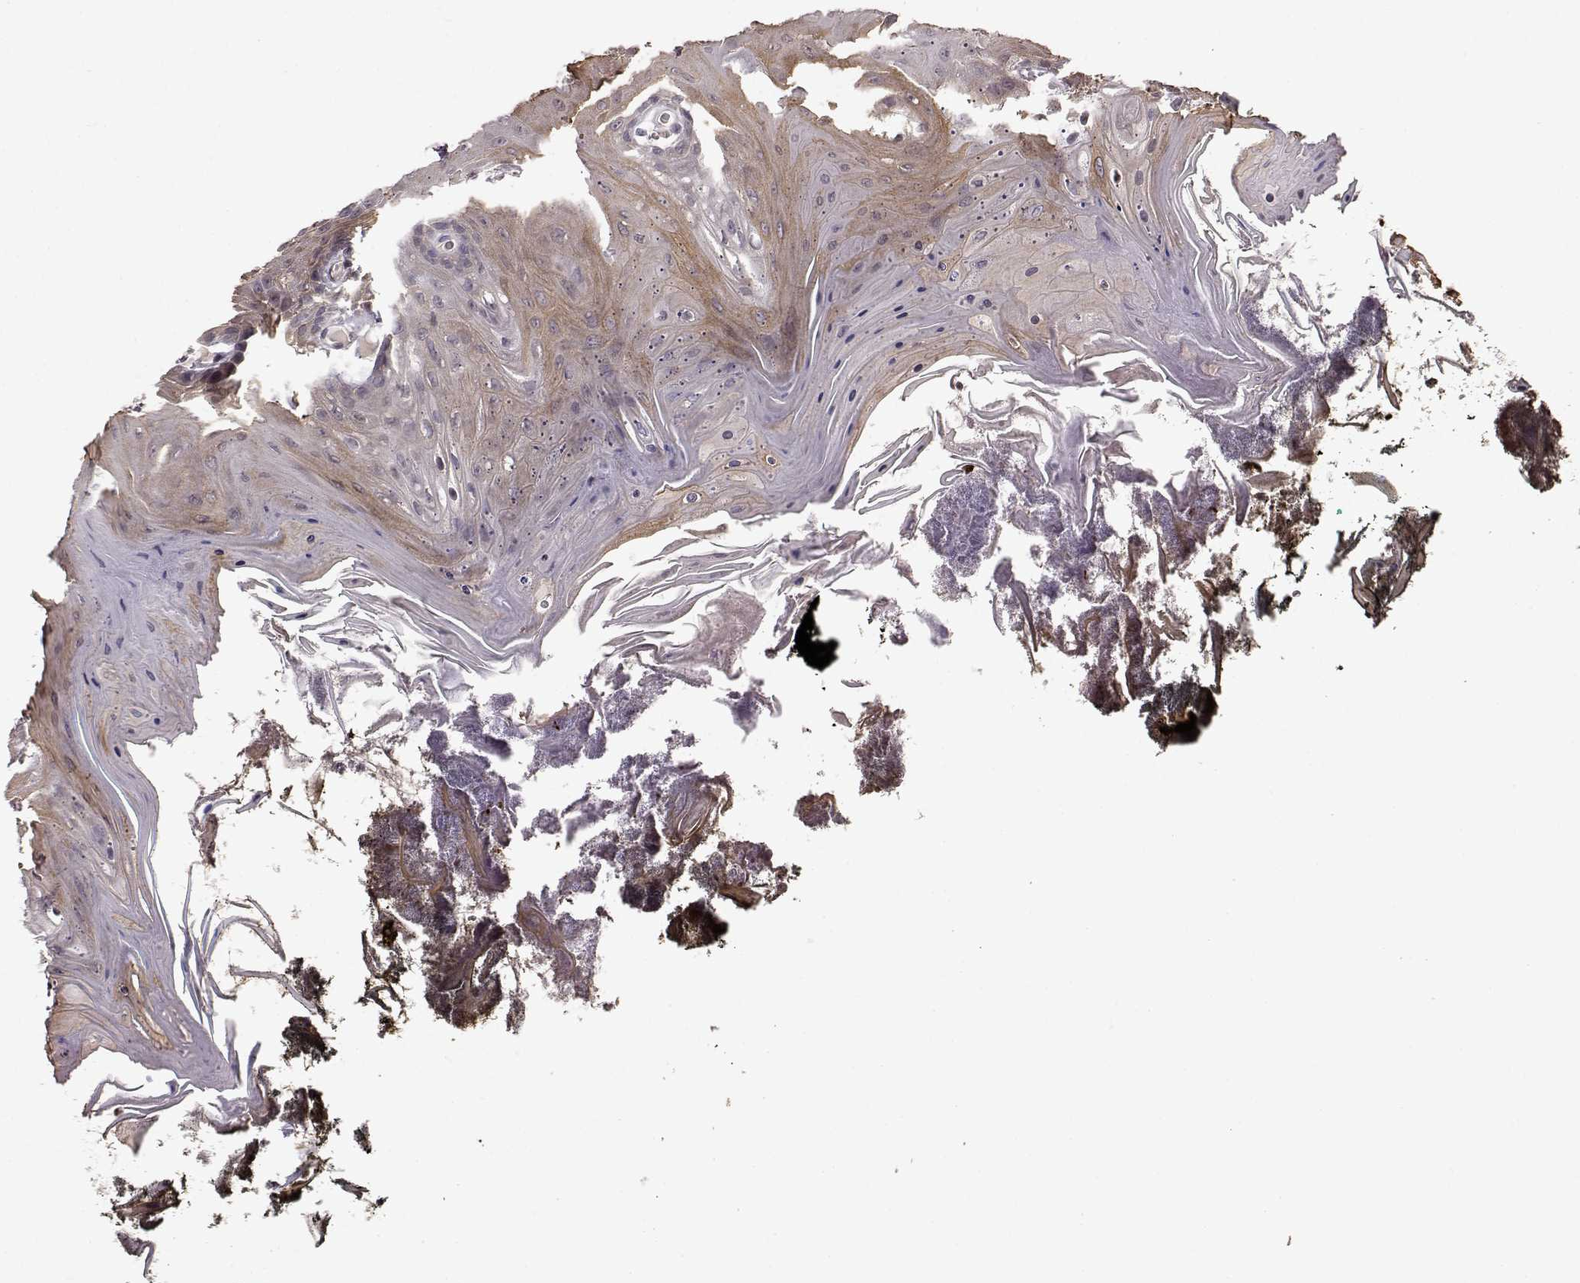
{"staining": {"intensity": "weak", "quantity": "<25%", "location": "cytoplasmic/membranous"}, "tissue": "oral mucosa", "cell_type": "Squamous epithelial cells", "image_type": "normal", "snomed": [{"axis": "morphology", "description": "Normal tissue, NOS"}, {"axis": "topography", "description": "Oral tissue"}], "caption": "Immunohistochemistry photomicrograph of unremarkable oral mucosa: oral mucosa stained with DAB shows no significant protein positivity in squamous epithelial cells.", "gene": "BACH2", "patient": {"sex": "male", "age": 9}}